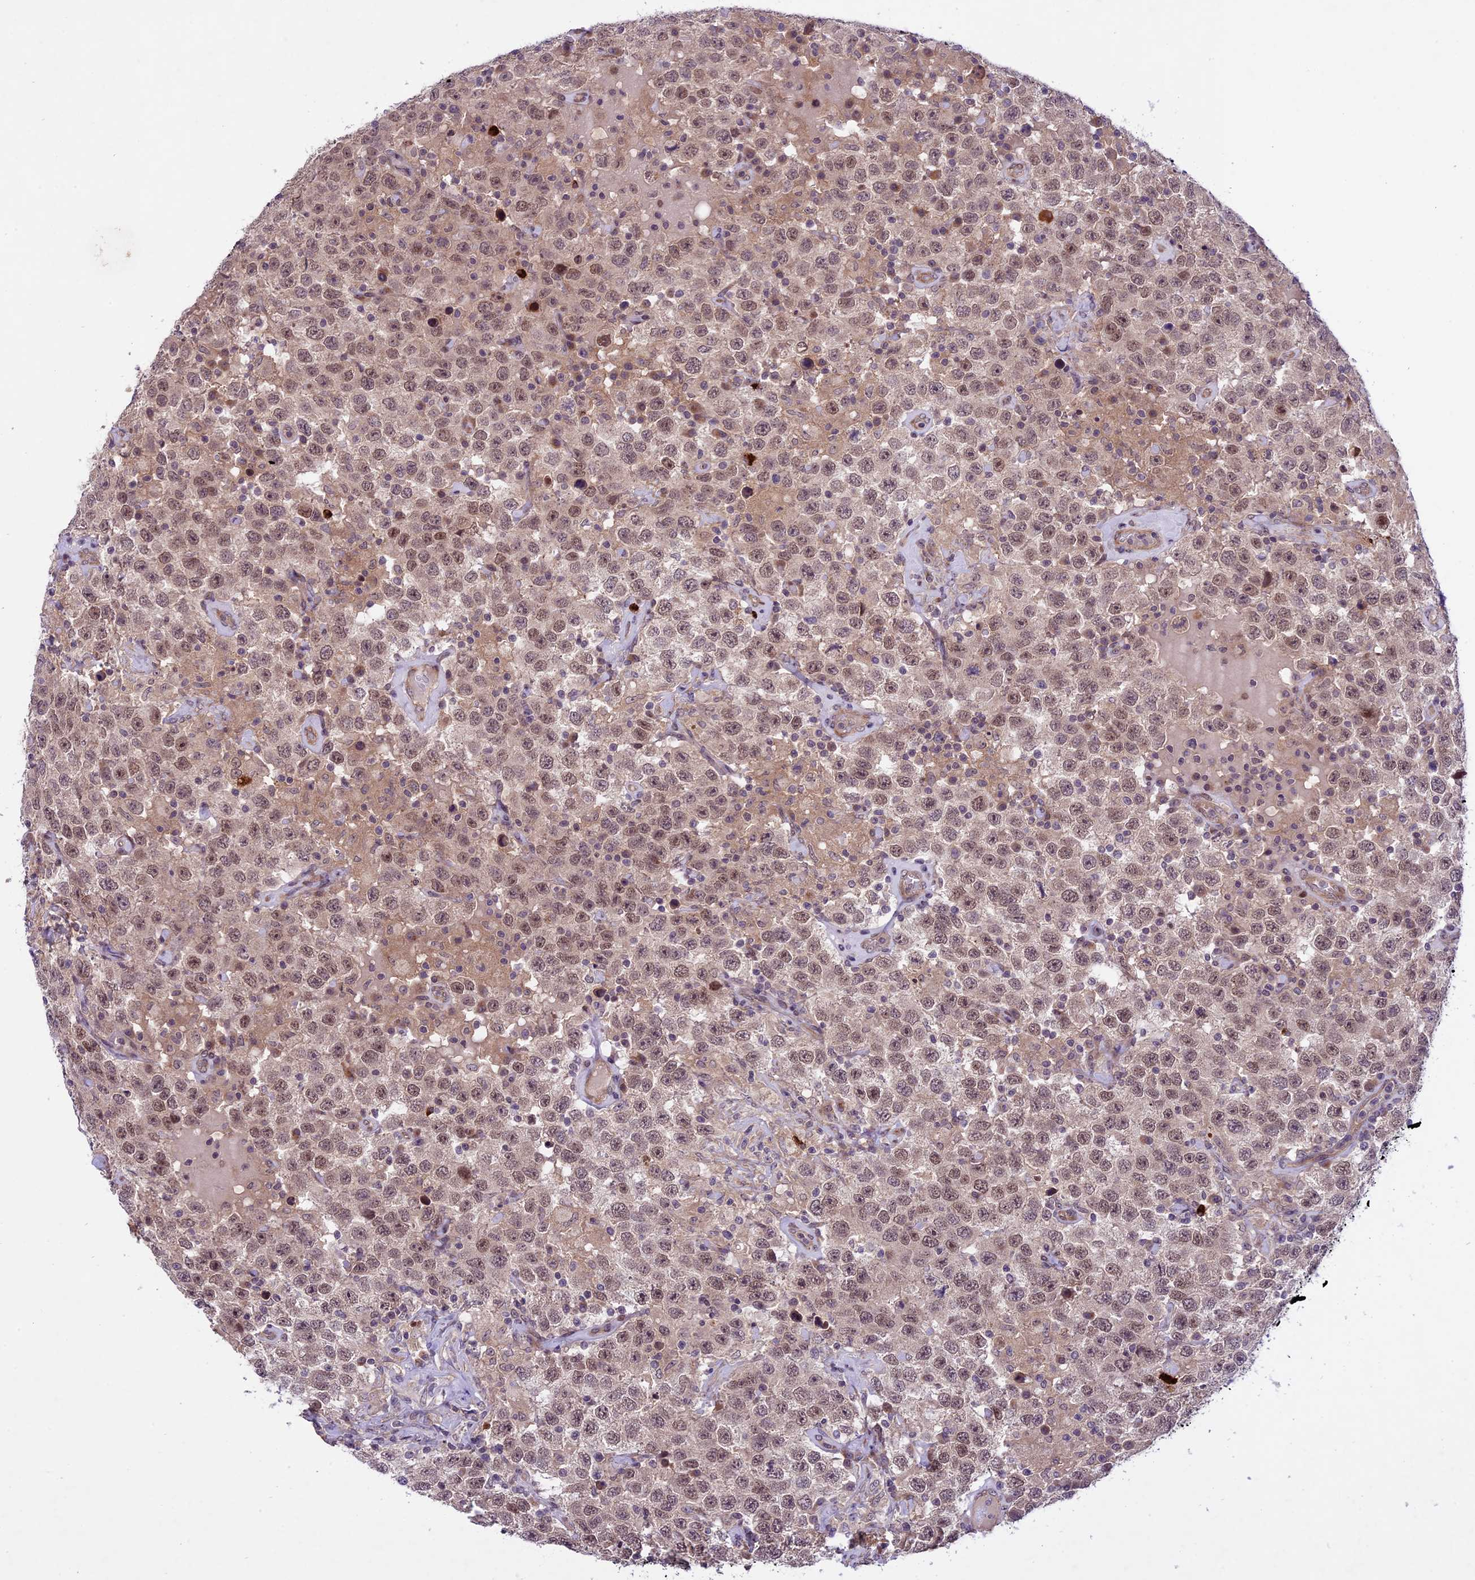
{"staining": {"intensity": "moderate", "quantity": ">75%", "location": "cytoplasmic/membranous,nuclear"}, "tissue": "testis cancer", "cell_type": "Tumor cells", "image_type": "cancer", "snomed": [{"axis": "morphology", "description": "Seminoma, NOS"}, {"axis": "topography", "description": "Testis"}], "caption": "Seminoma (testis) stained with a protein marker exhibits moderate staining in tumor cells.", "gene": "SPRED1", "patient": {"sex": "male", "age": 41}}